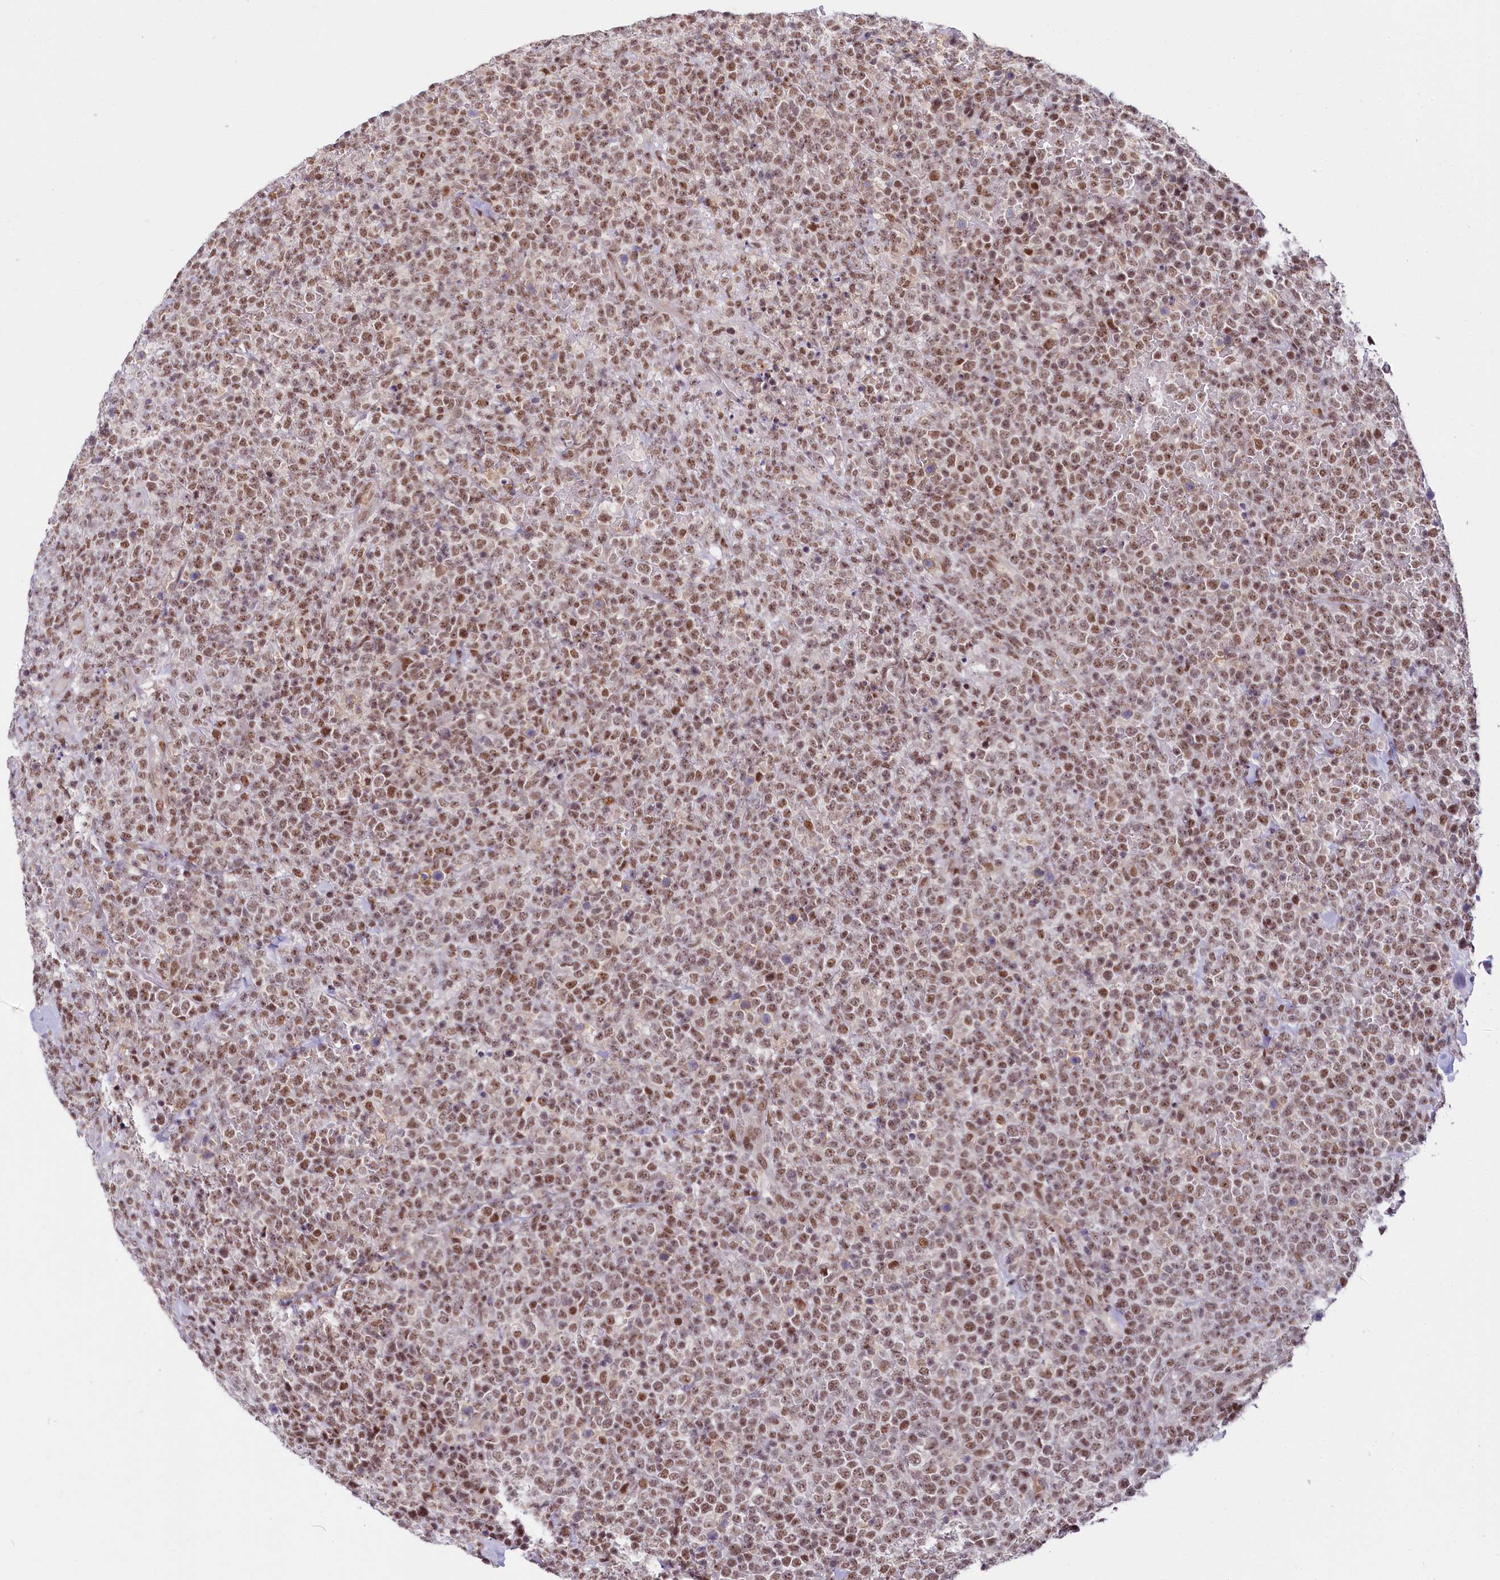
{"staining": {"intensity": "moderate", "quantity": ">75%", "location": "nuclear"}, "tissue": "lymphoma", "cell_type": "Tumor cells", "image_type": "cancer", "snomed": [{"axis": "morphology", "description": "Malignant lymphoma, non-Hodgkin's type, High grade"}, {"axis": "topography", "description": "Colon"}], "caption": "Tumor cells show medium levels of moderate nuclear expression in approximately >75% of cells in lymphoma.", "gene": "SCAF11", "patient": {"sex": "female", "age": 53}}